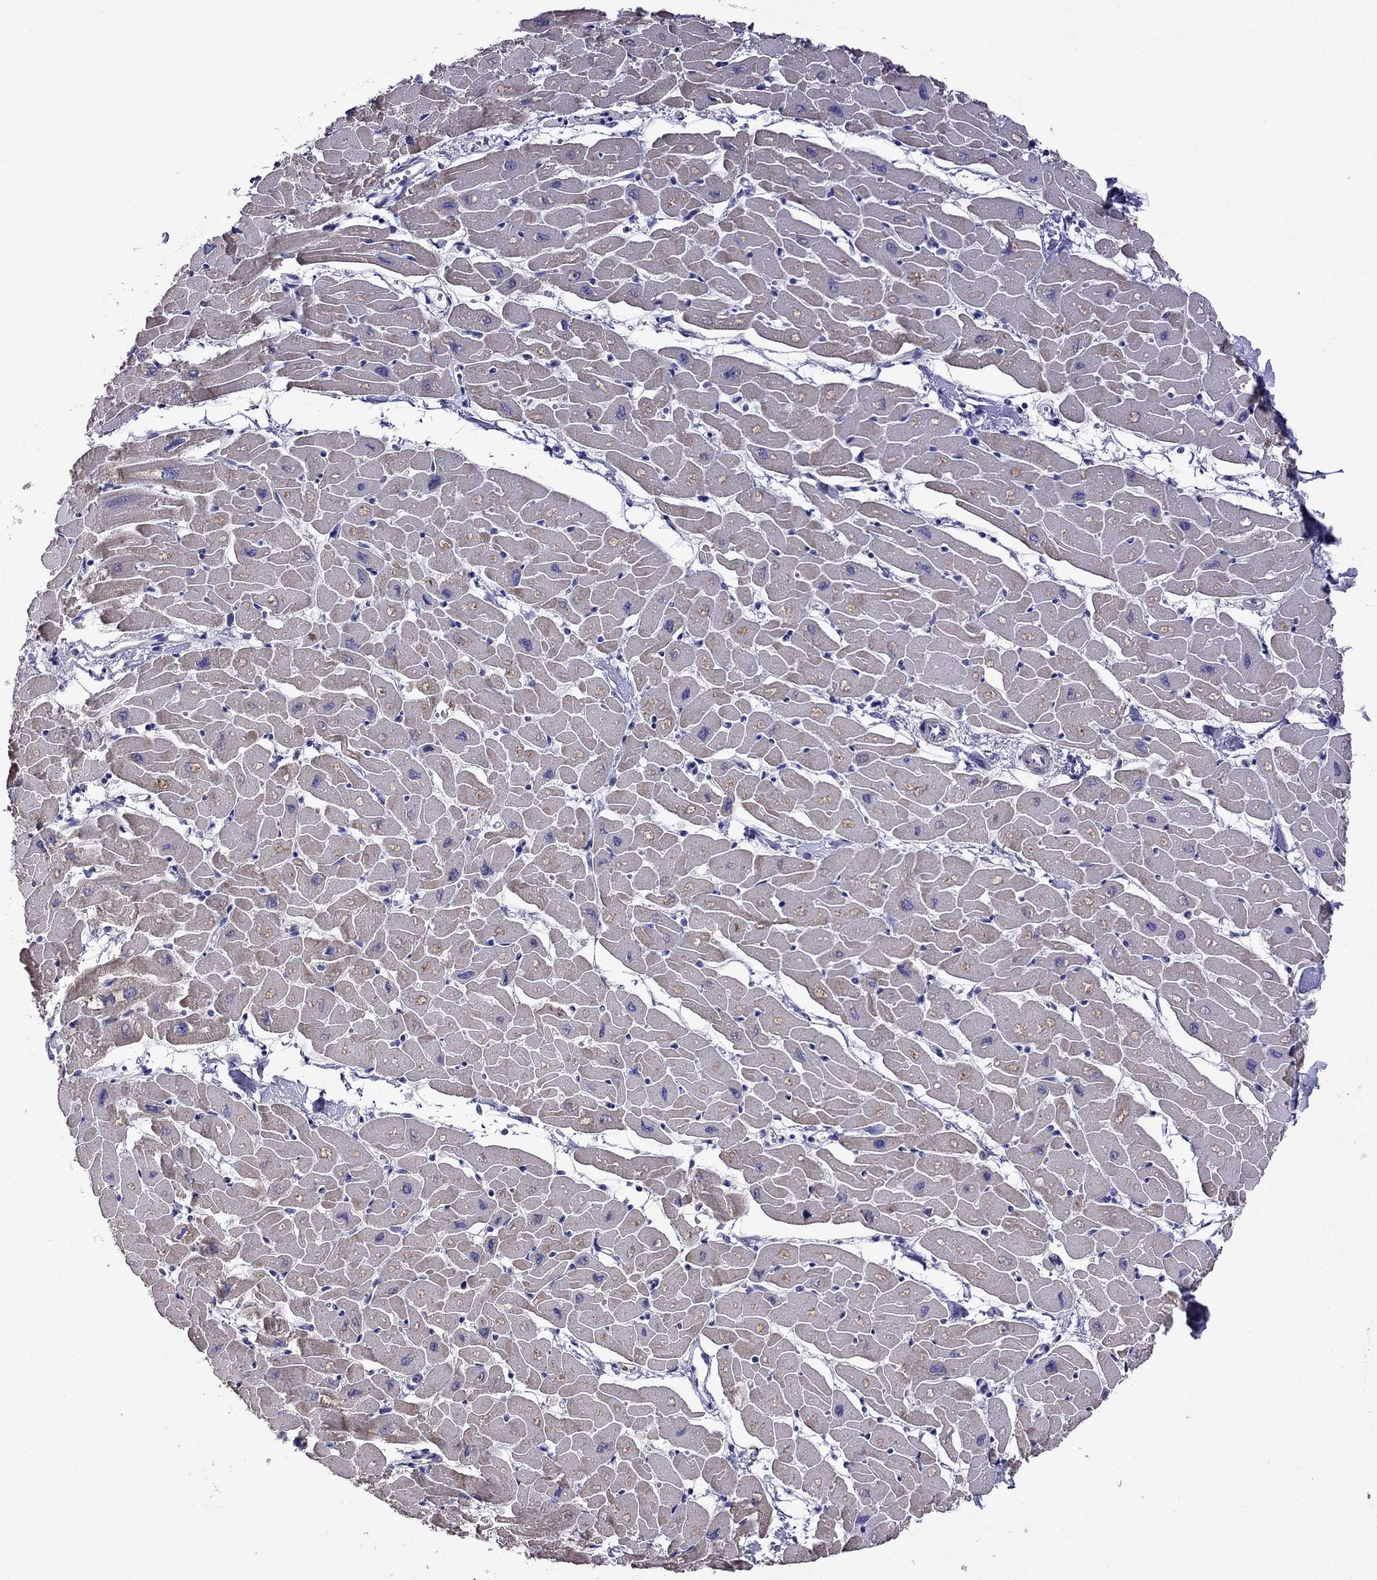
{"staining": {"intensity": "negative", "quantity": "none", "location": "none"}, "tissue": "heart muscle", "cell_type": "Cardiomyocytes", "image_type": "normal", "snomed": [{"axis": "morphology", "description": "Normal tissue, NOS"}, {"axis": "topography", "description": "Heart"}], "caption": "Immunohistochemistry histopathology image of benign heart muscle: heart muscle stained with DAB (3,3'-diaminobenzidine) displays no significant protein staining in cardiomyocytes.", "gene": "AK5", "patient": {"sex": "male", "age": 57}}